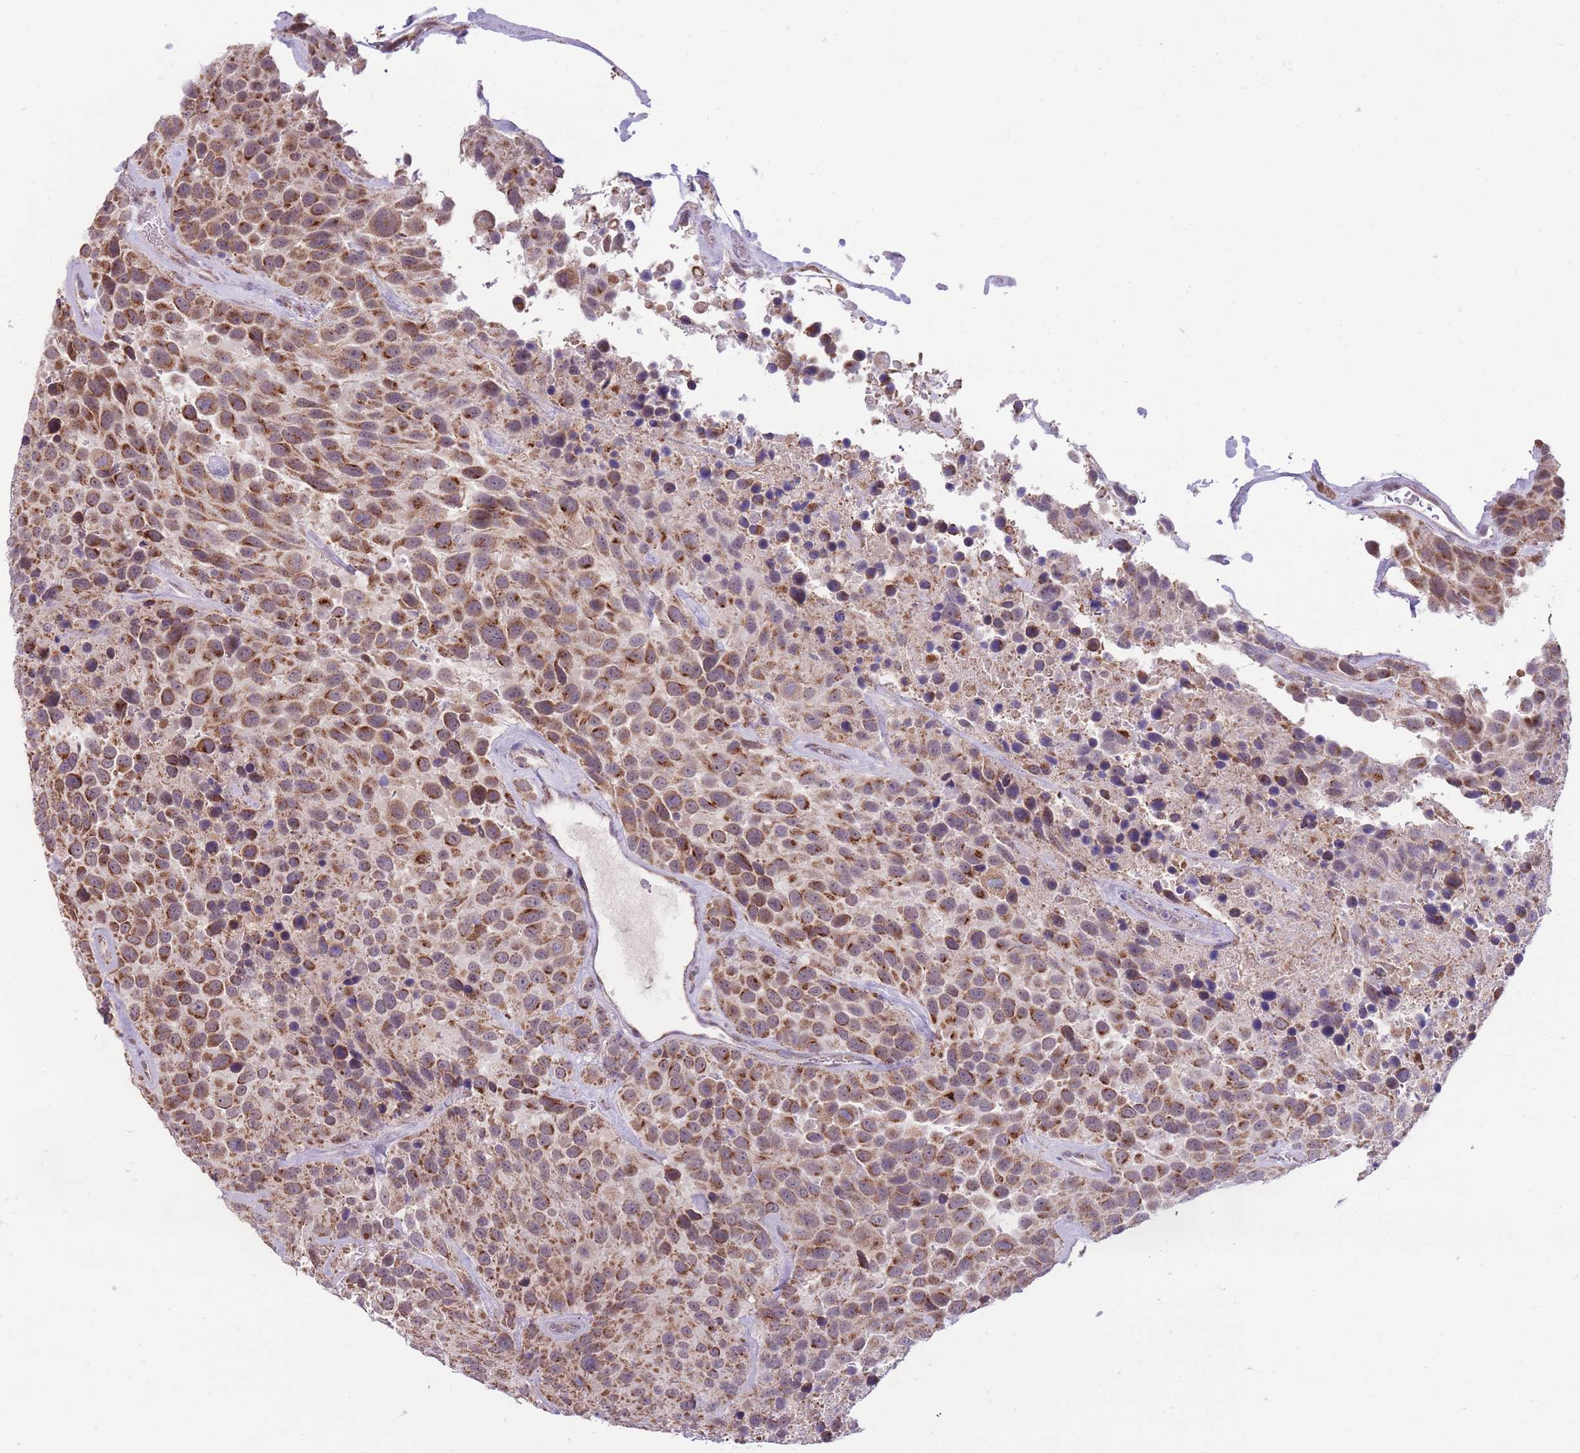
{"staining": {"intensity": "moderate", "quantity": ">75%", "location": "cytoplasmic/membranous"}, "tissue": "urothelial cancer", "cell_type": "Tumor cells", "image_type": "cancer", "snomed": [{"axis": "morphology", "description": "Urothelial carcinoma, High grade"}, {"axis": "topography", "description": "Urinary bladder"}], "caption": "High-power microscopy captured an immunohistochemistry (IHC) image of urothelial carcinoma (high-grade), revealing moderate cytoplasmic/membranous positivity in approximately >75% of tumor cells.", "gene": "NELL1", "patient": {"sex": "female", "age": 70}}